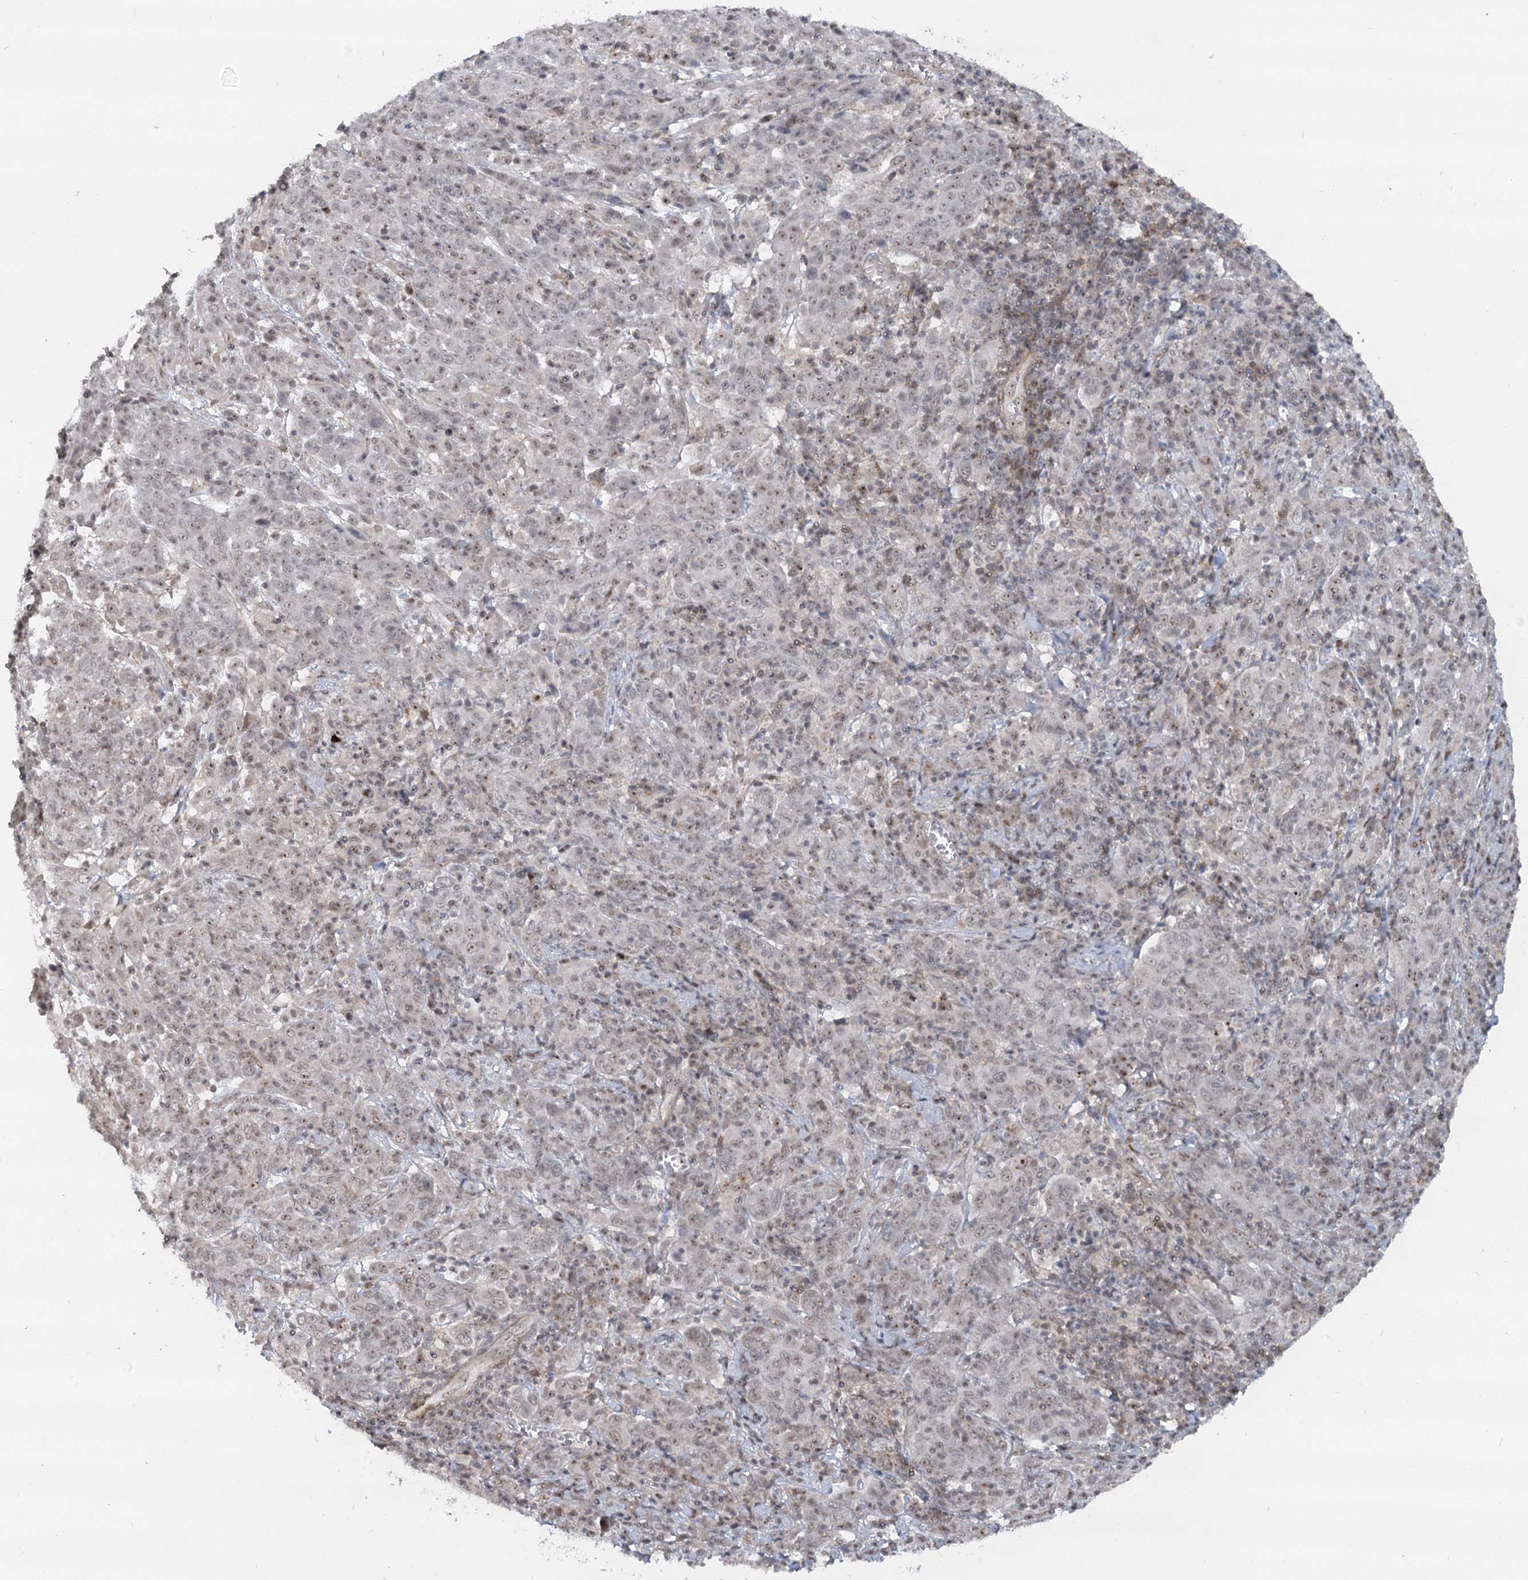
{"staining": {"intensity": "moderate", "quantity": "<25%", "location": "nuclear"}, "tissue": "cervical cancer", "cell_type": "Tumor cells", "image_type": "cancer", "snomed": [{"axis": "morphology", "description": "Squamous cell carcinoma, NOS"}, {"axis": "topography", "description": "Cervix"}], "caption": "A high-resolution photomicrograph shows immunohistochemistry (IHC) staining of cervical cancer, which reveals moderate nuclear expression in about <25% of tumor cells.", "gene": "GNL3L", "patient": {"sex": "female", "age": 67}}